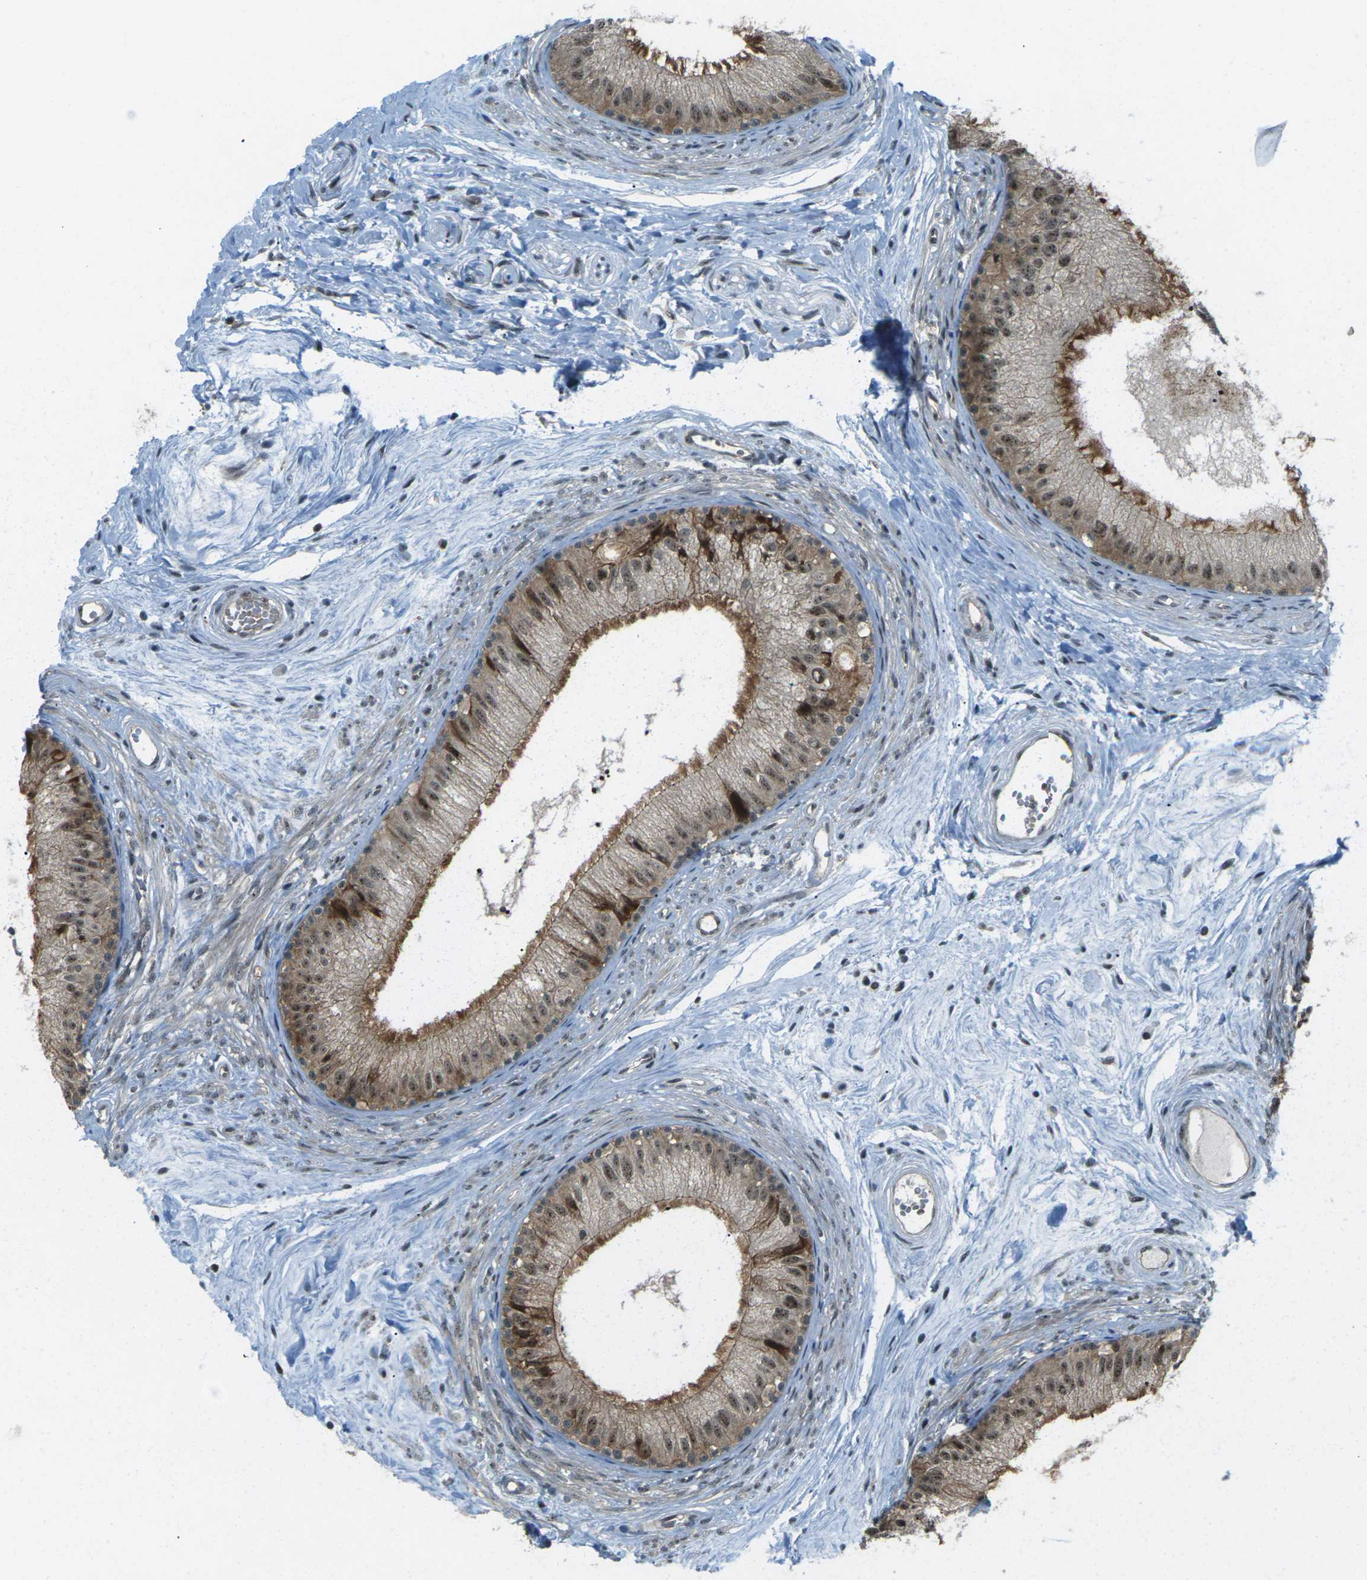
{"staining": {"intensity": "moderate", "quantity": ">75%", "location": "cytoplasmic/membranous,nuclear"}, "tissue": "epididymis", "cell_type": "Glandular cells", "image_type": "normal", "snomed": [{"axis": "morphology", "description": "Normal tissue, NOS"}, {"axis": "topography", "description": "Epididymis"}], "caption": "Immunohistochemistry (IHC) micrograph of unremarkable epididymis: human epididymis stained using IHC shows medium levels of moderate protein expression localized specifically in the cytoplasmic/membranous,nuclear of glandular cells, appearing as a cytoplasmic/membranous,nuclear brown color.", "gene": "UBE2S", "patient": {"sex": "male", "age": 56}}